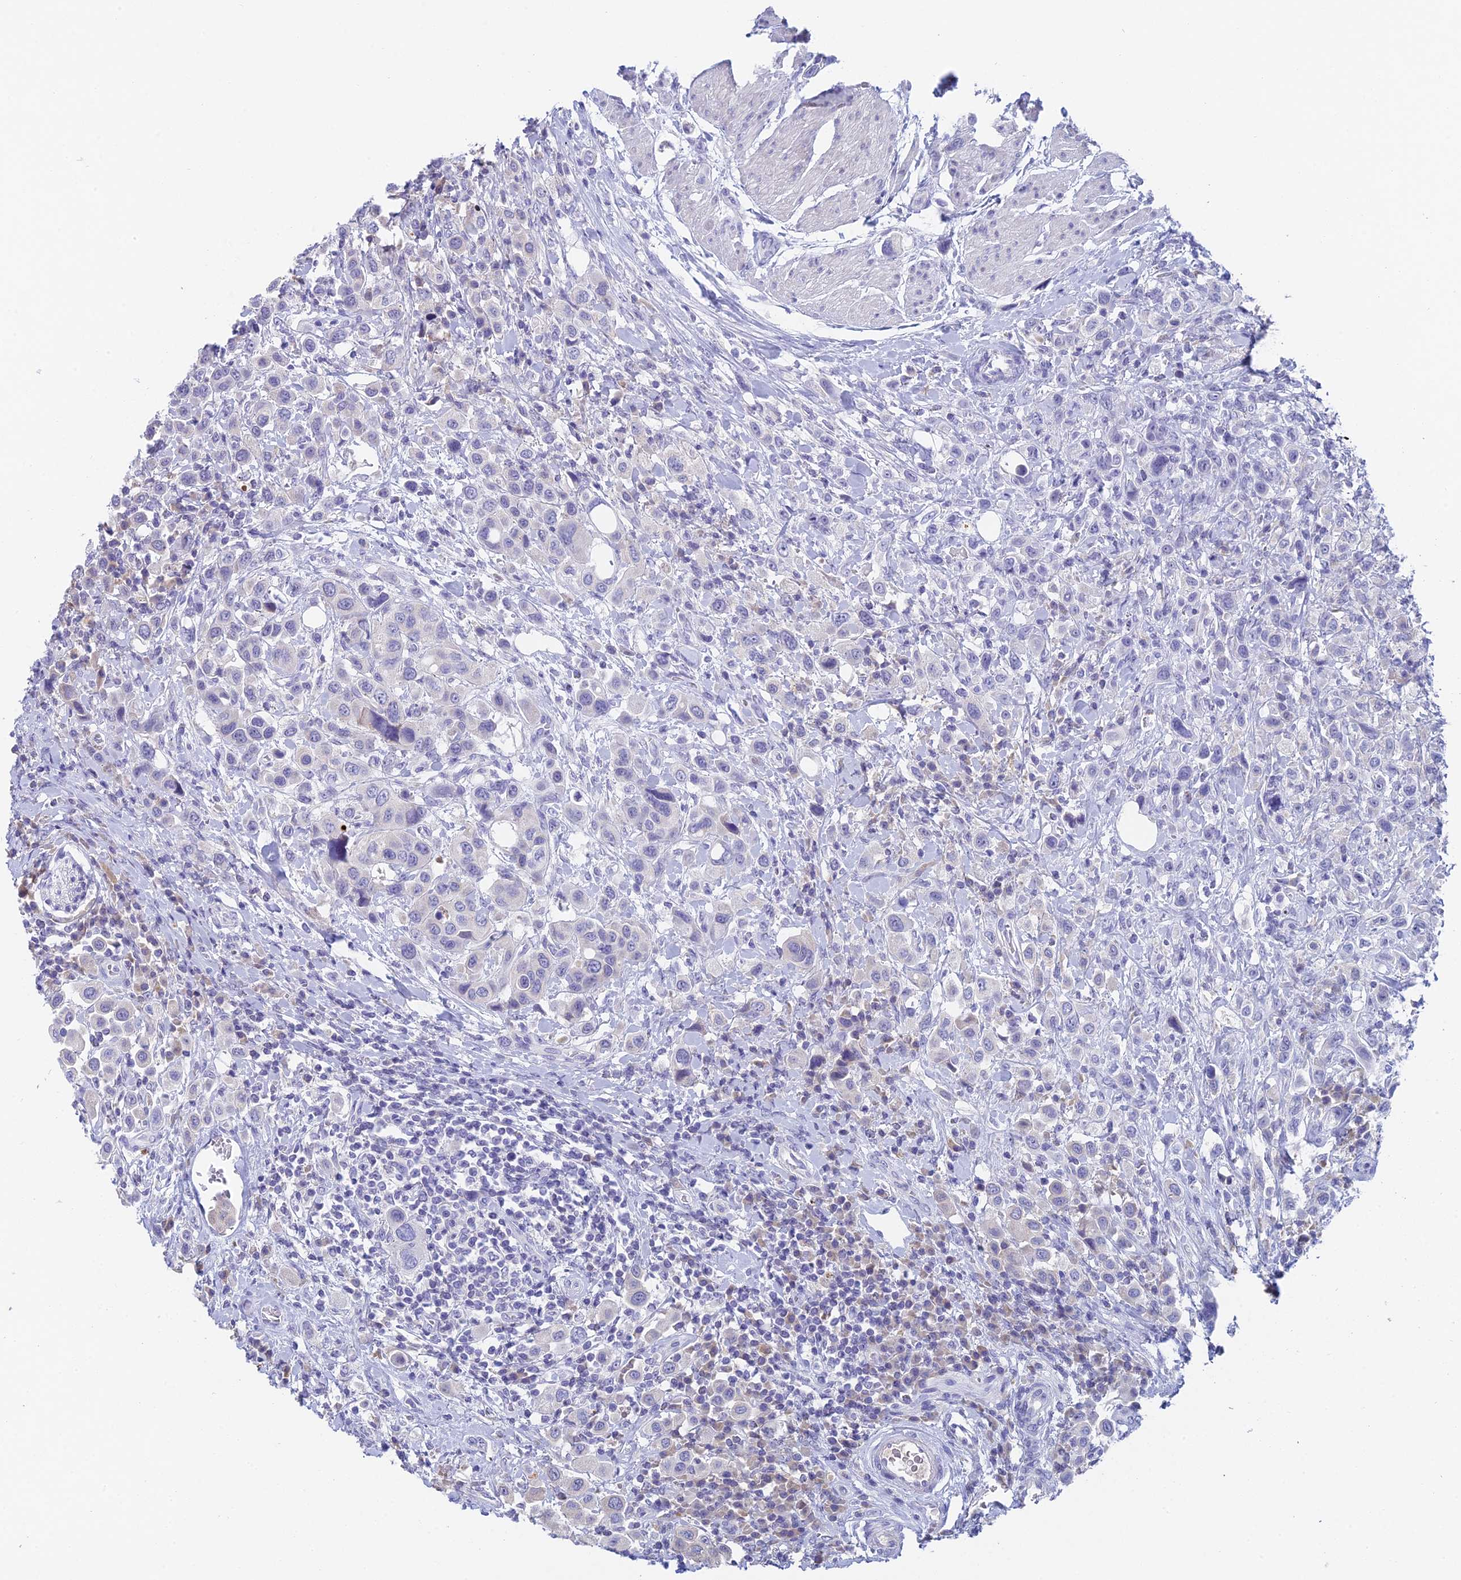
{"staining": {"intensity": "negative", "quantity": "none", "location": "none"}, "tissue": "urothelial cancer", "cell_type": "Tumor cells", "image_type": "cancer", "snomed": [{"axis": "morphology", "description": "Urothelial carcinoma, High grade"}, {"axis": "topography", "description": "Urinary bladder"}], "caption": "This photomicrograph is of urothelial cancer stained with IHC to label a protein in brown with the nuclei are counter-stained blue. There is no staining in tumor cells.", "gene": "REXO5", "patient": {"sex": "male", "age": 50}}